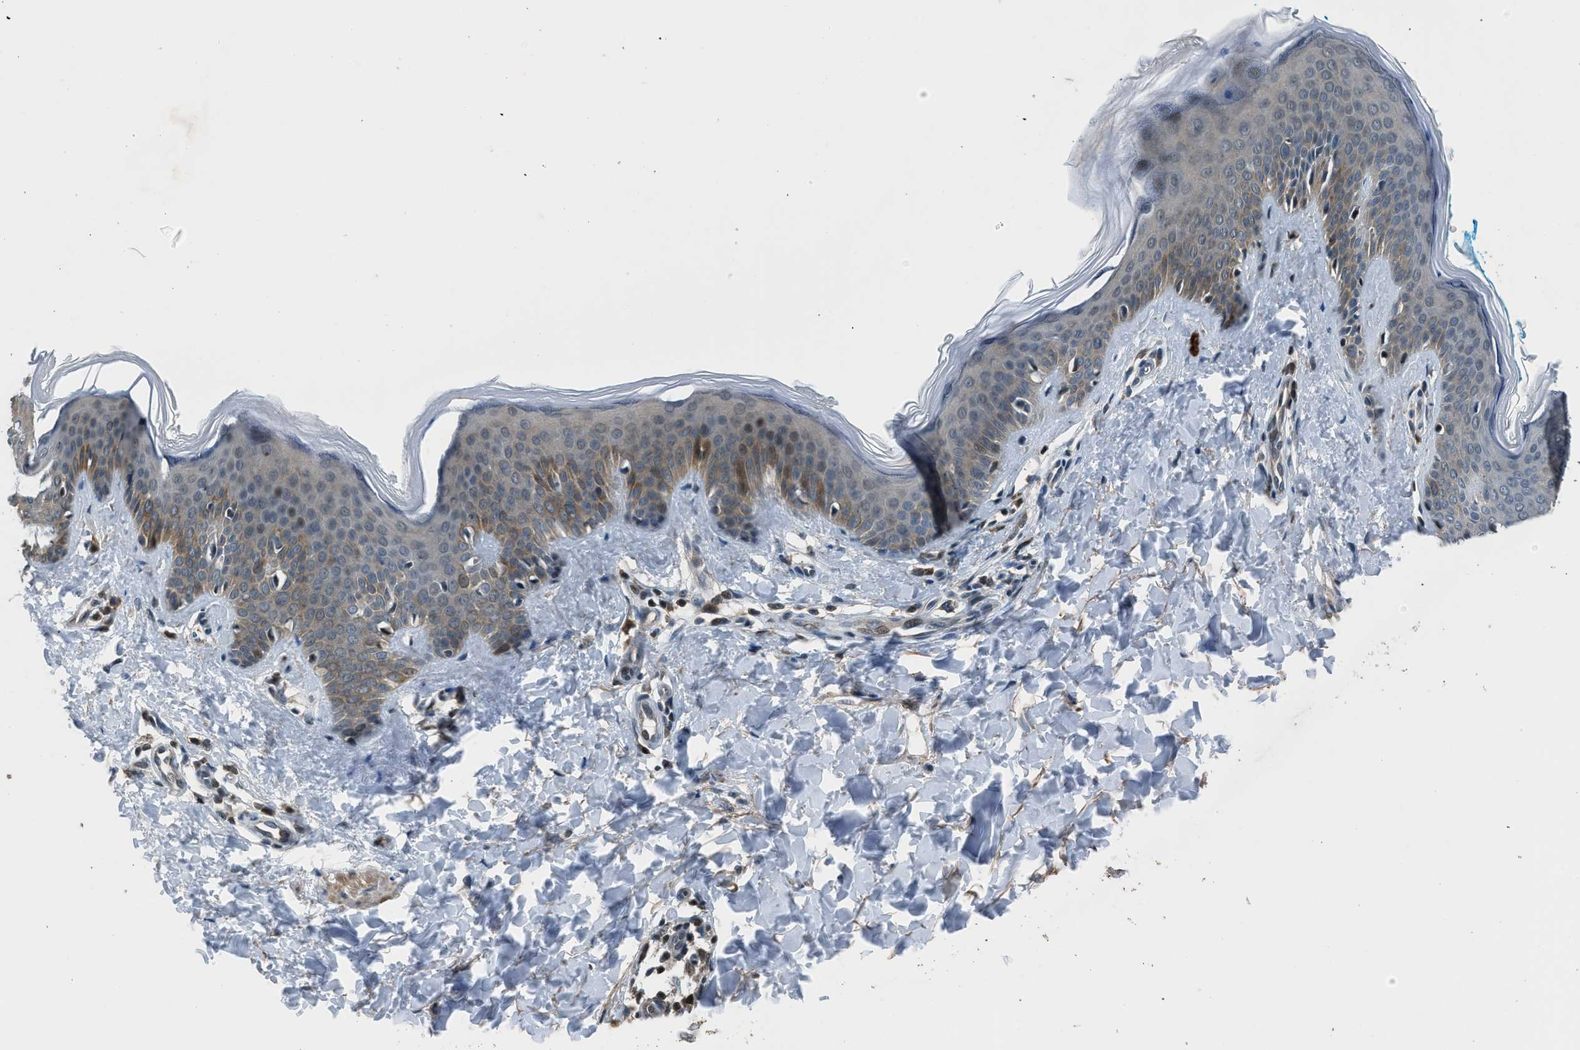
{"staining": {"intensity": "weak", "quantity": "25%-75%", "location": "cytoplasmic/membranous"}, "tissue": "skin", "cell_type": "Fibroblasts", "image_type": "normal", "snomed": [{"axis": "morphology", "description": "Normal tissue, NOS"}, {"axis": "topography", "description": "Skin"}], "caption": "Brown immunohistochemical staining in benign human skin reveals weak cytoplasmic/membranous positivity in approximately 25%-75% of fibroblasts.", "gene": "LMLN", "patient": {"sex": "female", "age": 17}}